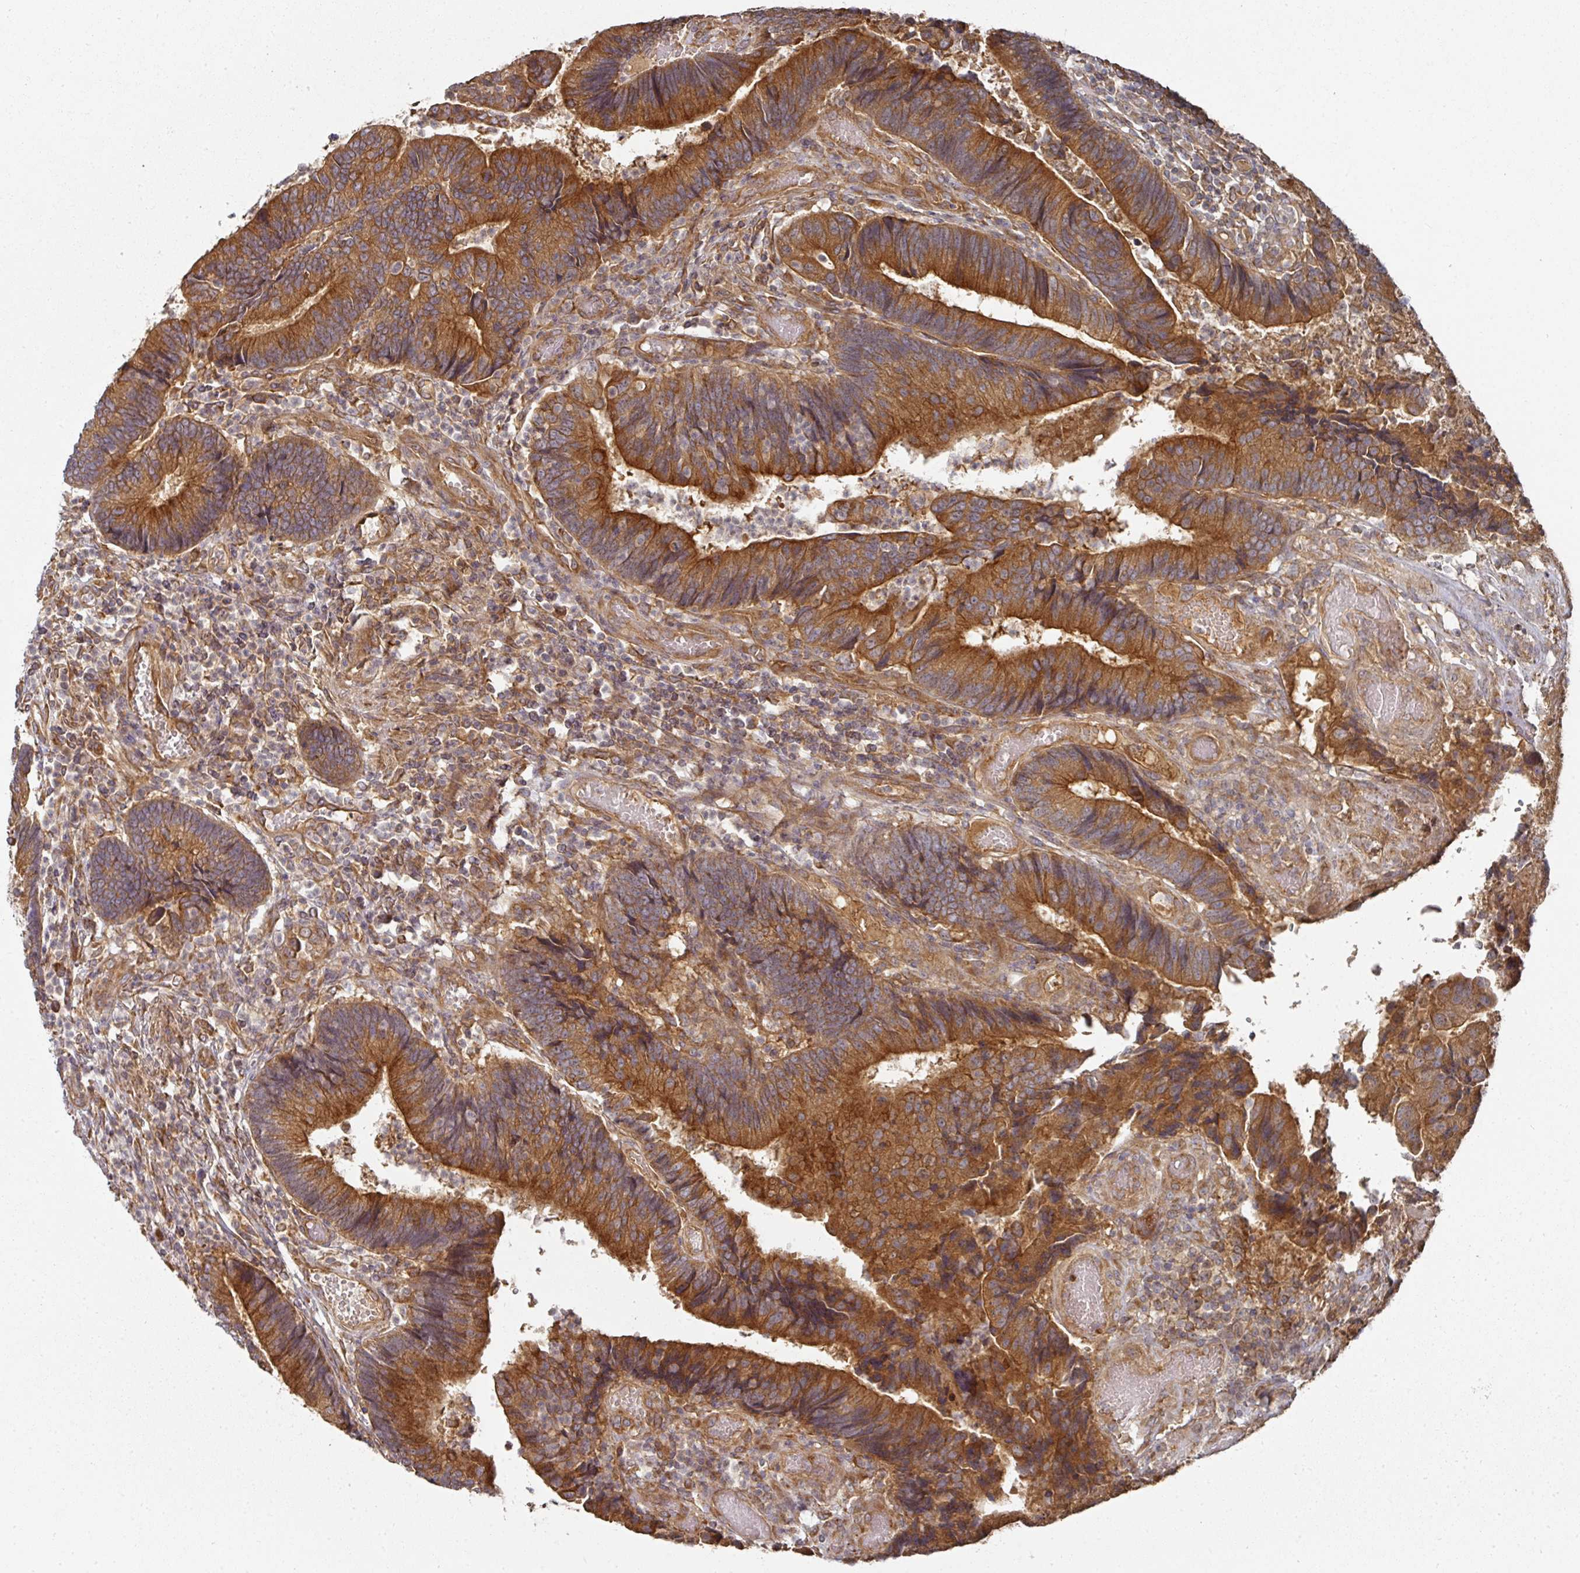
{"staining": {"intensity": "strong", "quantity": ">75%", "location": "cytoplasmic/membranous"}, "tissue": "colorectal cancer", "cell_type": "Tumor cells", "image_type": "cancer", "snomed": [{"axis": "morphology", "description": "Adenocarcinoma, NOS"}, {"axis": "topography", "description": "Colon"}], "caption": "Immunohistochemistry (IHC) micrograph of neoplastic tissue: colorectal adenocarcinoma stained using immunohistochemistry shows high levels of strong protein expression localized specifically in the cytoplasmic/membranous of tumor cells, appearing as a cytoplasmic/membranous brown color.", "gene": "CEP95", "patient": {"sex": "female", "age": 67}}